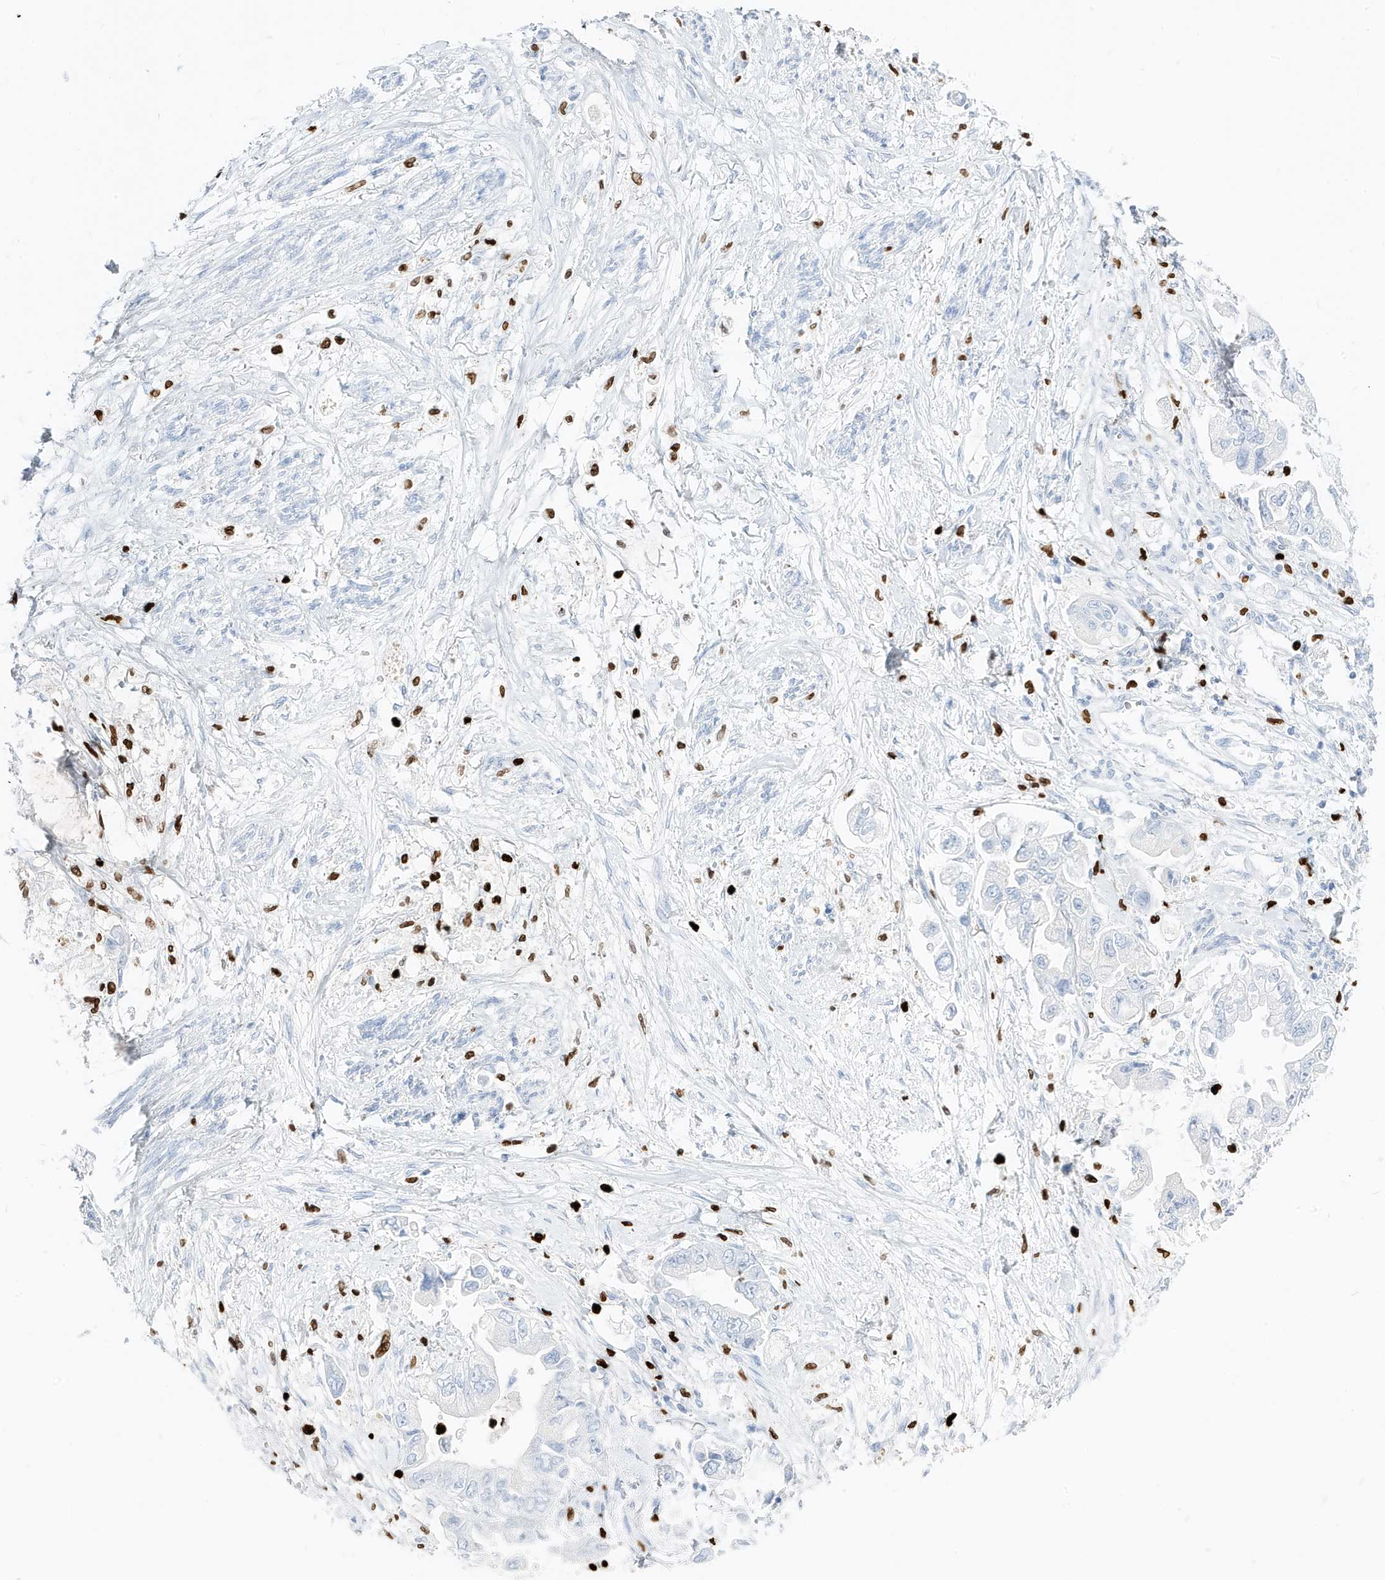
{"staining": {"intensity": "negative", "quantity": "none", "location": "none"}, "tissue": "stomach cancer", "cell_type": "Tumor cells", "image_type": "cancer", "snomed": [{"axis": "morphology", "description": "Adenocarcinoma, NOS"}, {"axis": "topography", "description": "Stomach"}], "caption": "A high-resolution histopathology image shows immunohistochemistry (IHC) staining of stomach cancer, which shows no significant staining in tumor cells. (DAB IHC with hematoxylin counter stain).", "gene": "MNDA", "patient": {"sex": "male", "age": 62}}